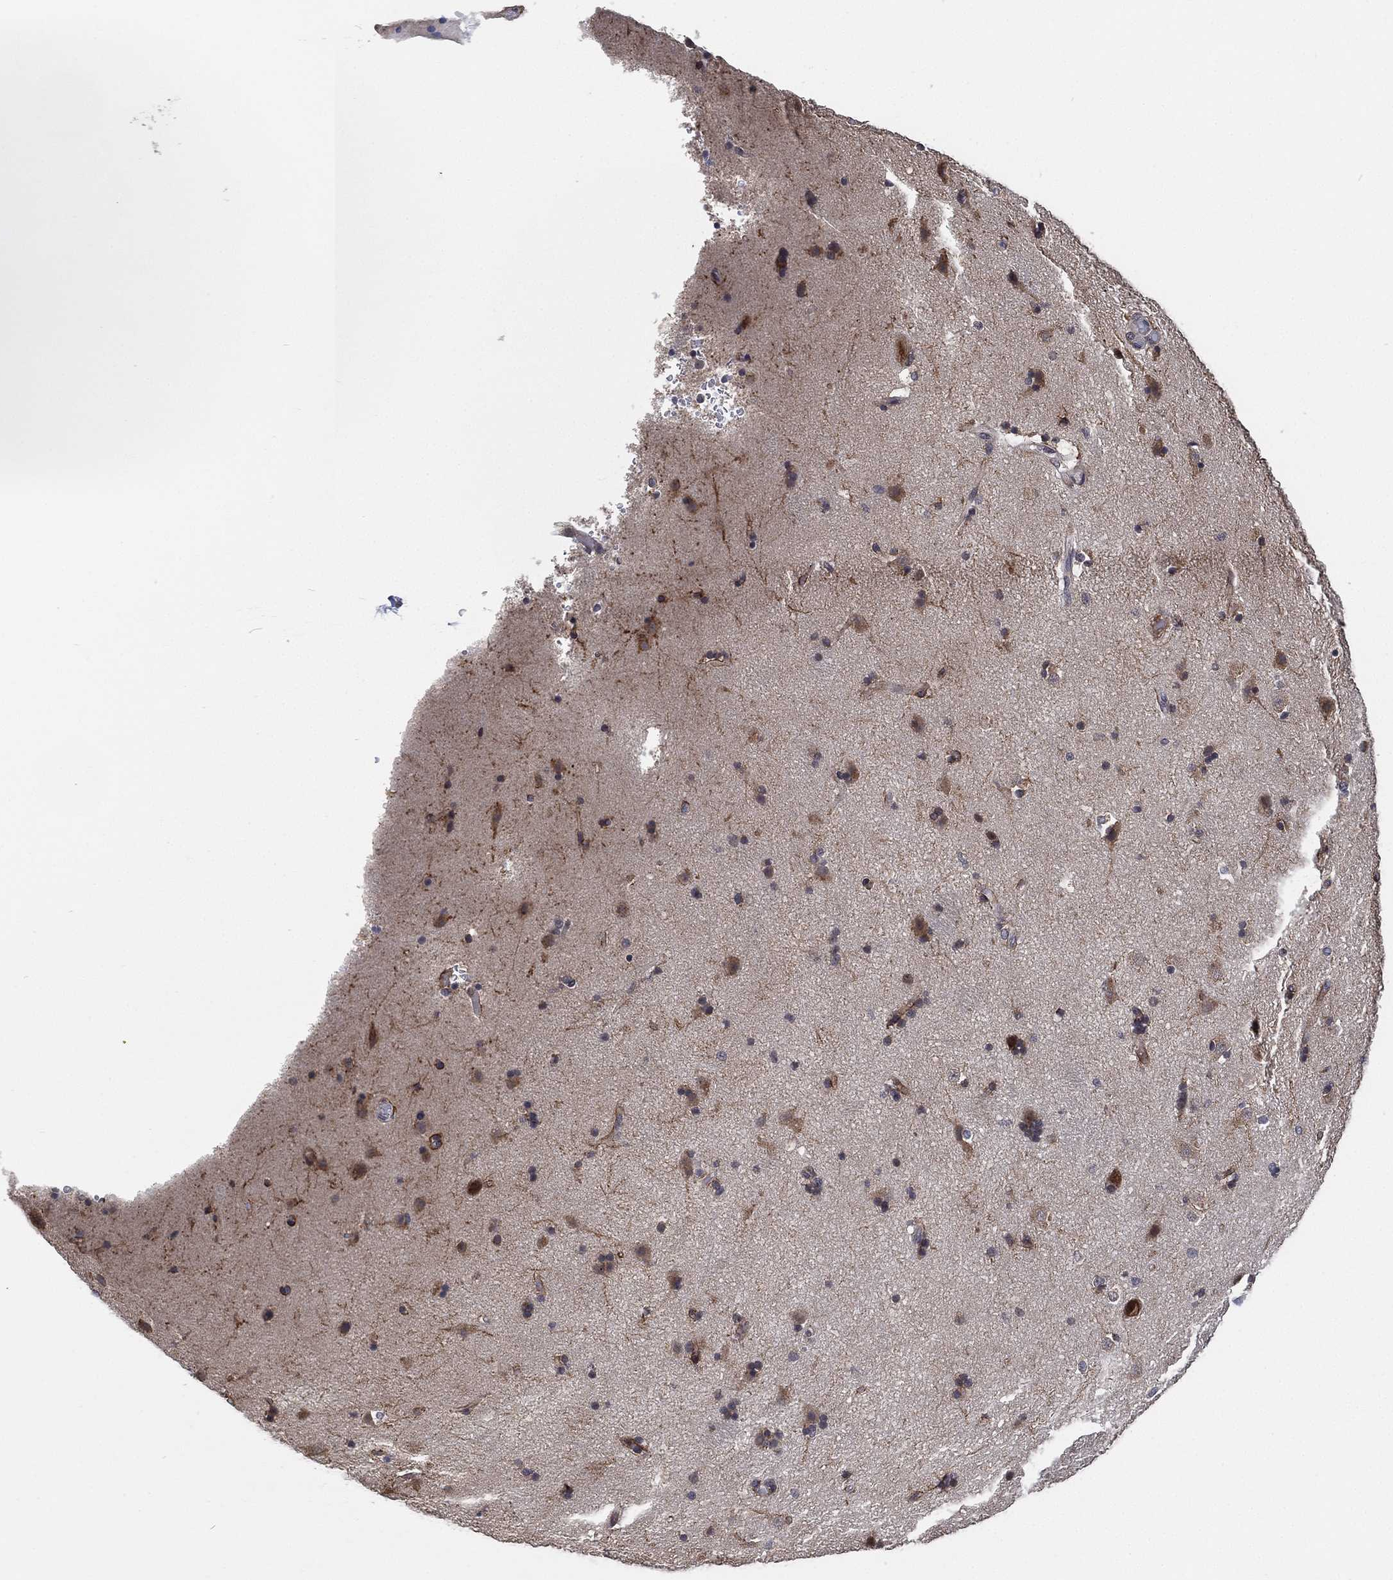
{"staining": {"intensity": "negative", "quantity": "none", "location": "none"}, "tissue": "caudate", "cell_type": "Glial cells", "image_type": "normal", "snomed": [{"axis": "morphology", "description": "Normal tissue, NOS"}, {"axis": "topography", "description": "Lateral ventricle wall"}], "caption": "Immunohistochemical staining of benign caudate demonstrates no significant staining in glial cells.", "gene": "SELENOO", "patient": {"sex": "male", "age": 51}}